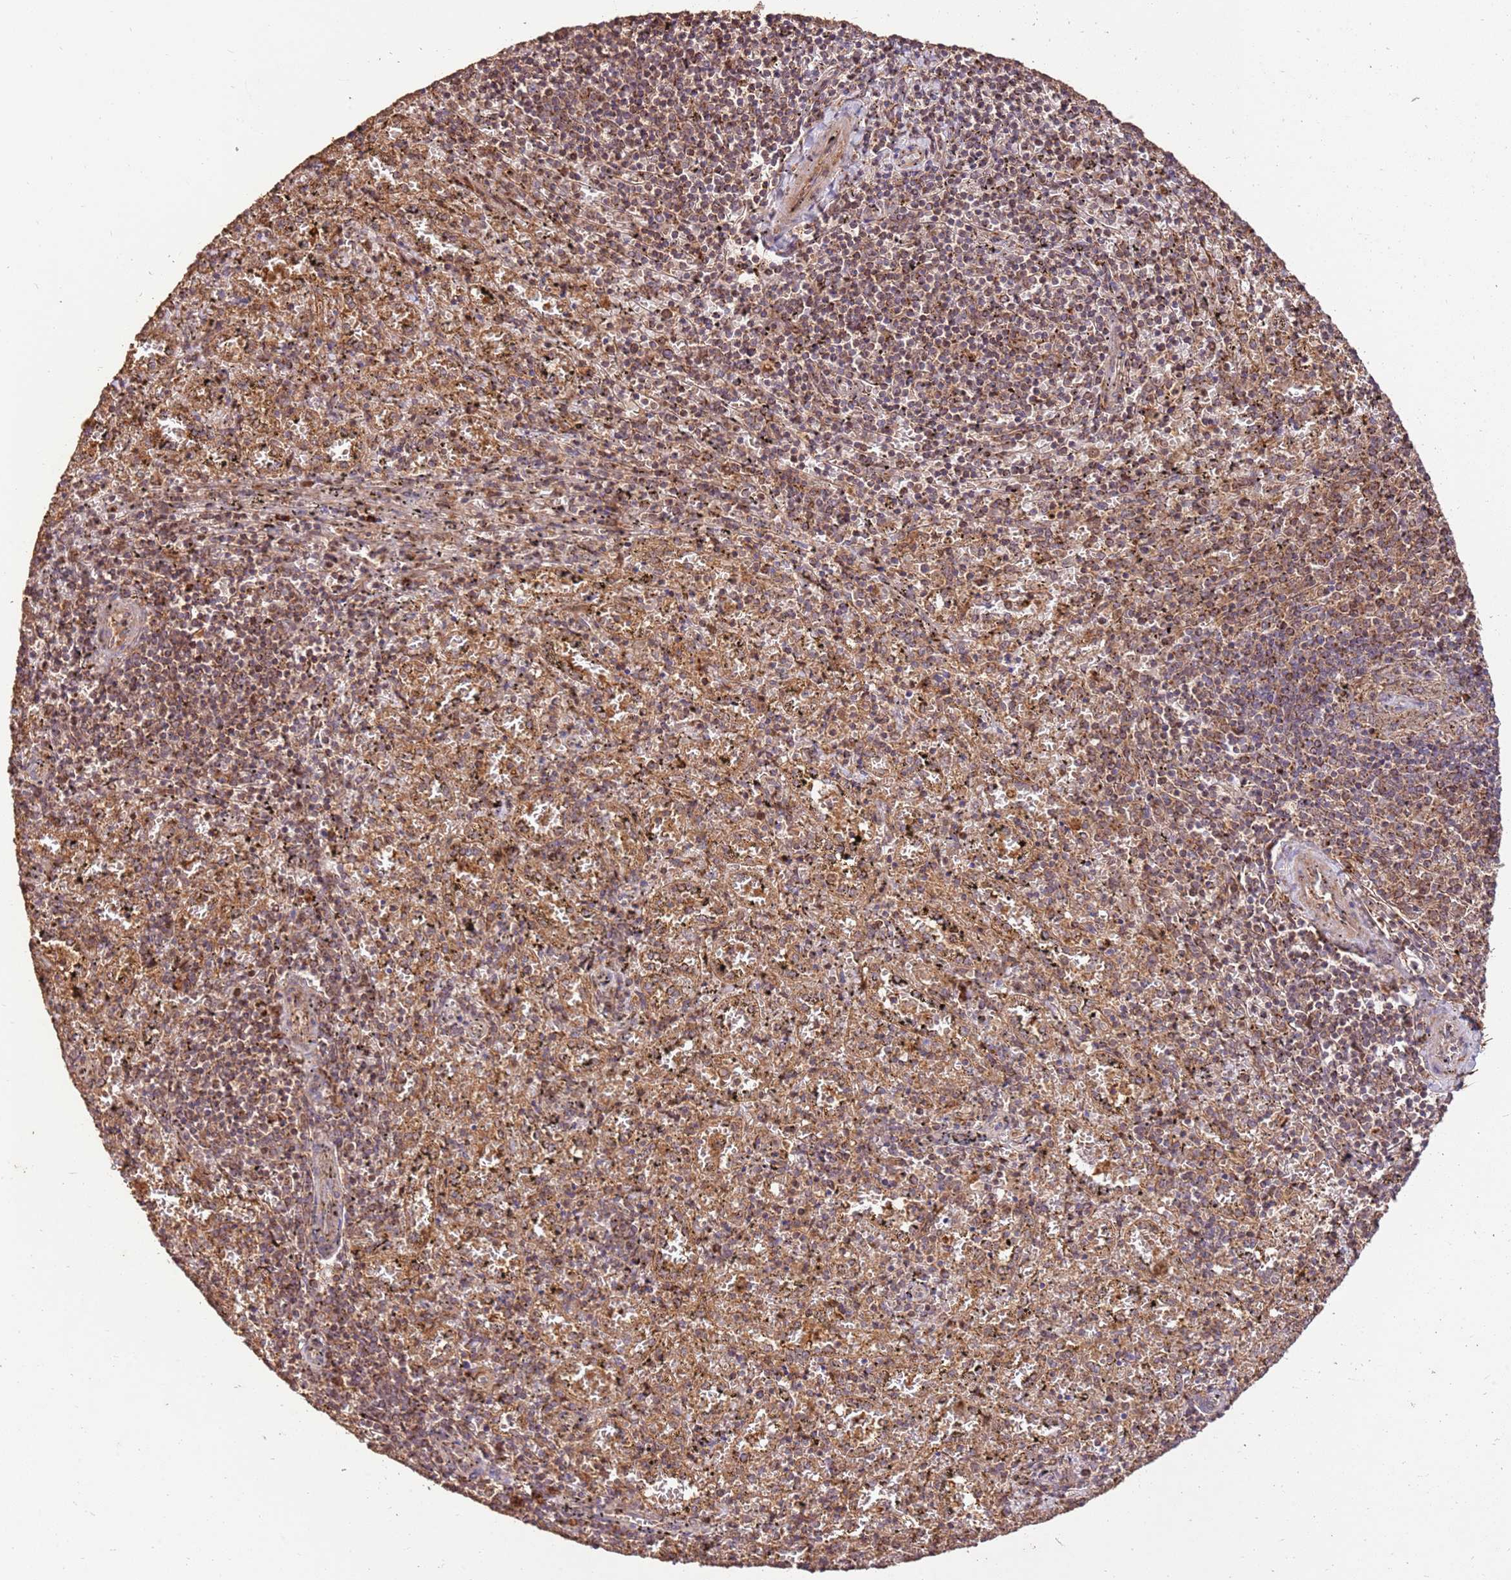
{"staining": {"intensity": "moderate", "quantity": "25%-75%", "location": "cytoplasmic/membranous"}, "tissue": "spleen", "cell_type": "Cells in red pulp", "image_type": "normal", "snomed": [{"axis": "morphology", "description": "Normal tissue, NOS"}, {"axis": "topography", "description": "Spleen"}], "caption": "DAB (3,3'-diaminobenzidine) immunohistochemical staining of normal human spleen shows moderate cytoplasmic/membranous protein positivity in approximately 25%-75% of cells in red pulp.", "gene": "LRRC28", "patient": {"sex": "male", "age": 11}}